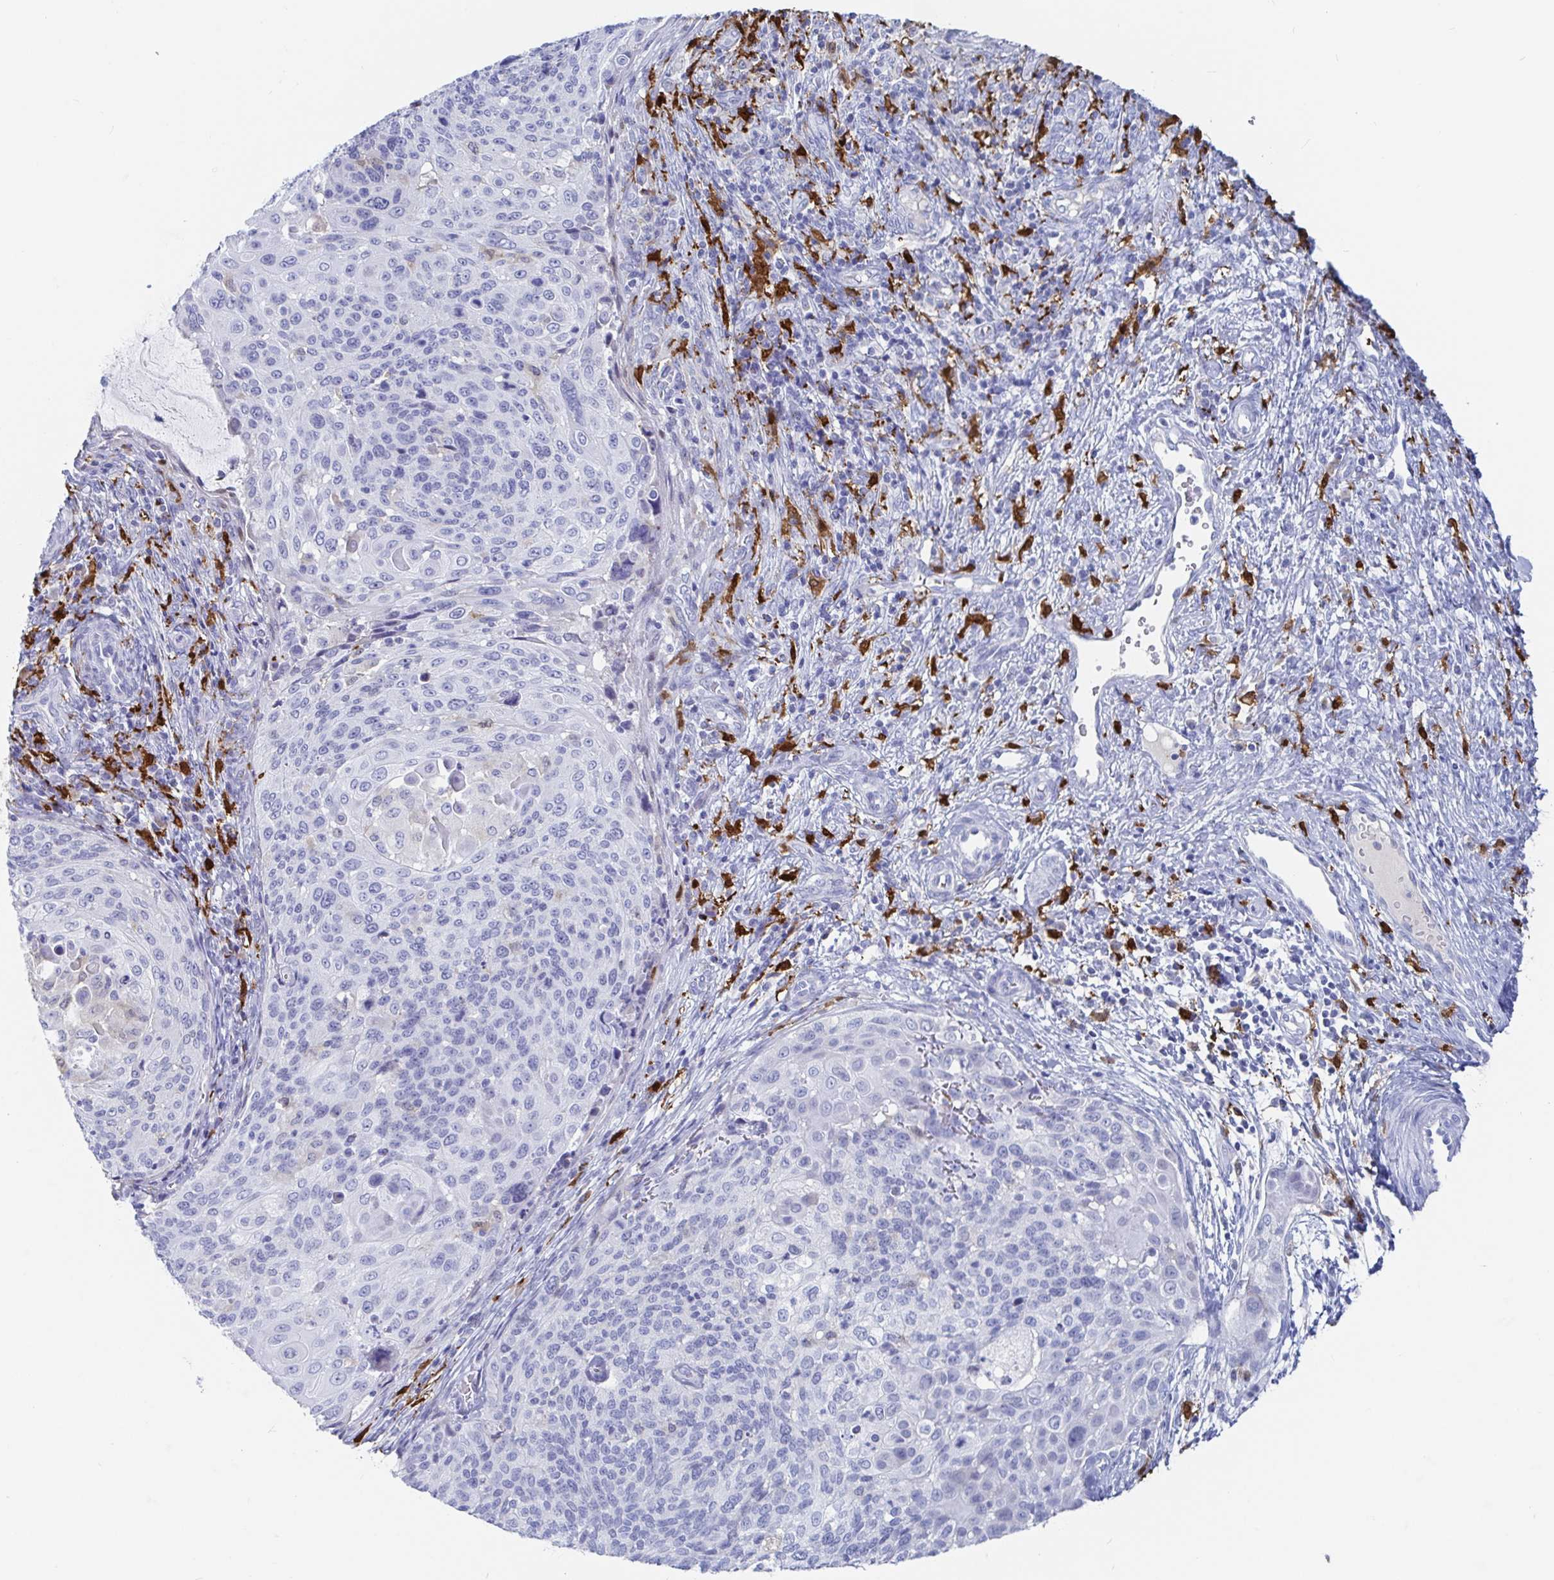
{"staining": {"intensity": "negative", "quantity": "none", "location": "none"}, "tissue": "cervical cancer", "cell_type": "Tumor cells", "image_type": "cancer", "snomed": [{"axis": "morphology", "description": "Squamous cell carcinoma, NOS"}, {"axis": "topography", "description": "Cervix"}], "caption": "DAB immunohistochemical staining of human cervical cancer demonstrates no significant staining in tumor cells. (Immunohistochemistry, brightfield microscopy, high magnification).", "gene": "OR2A4", "patient": {"sex": "female", "age": 49}}